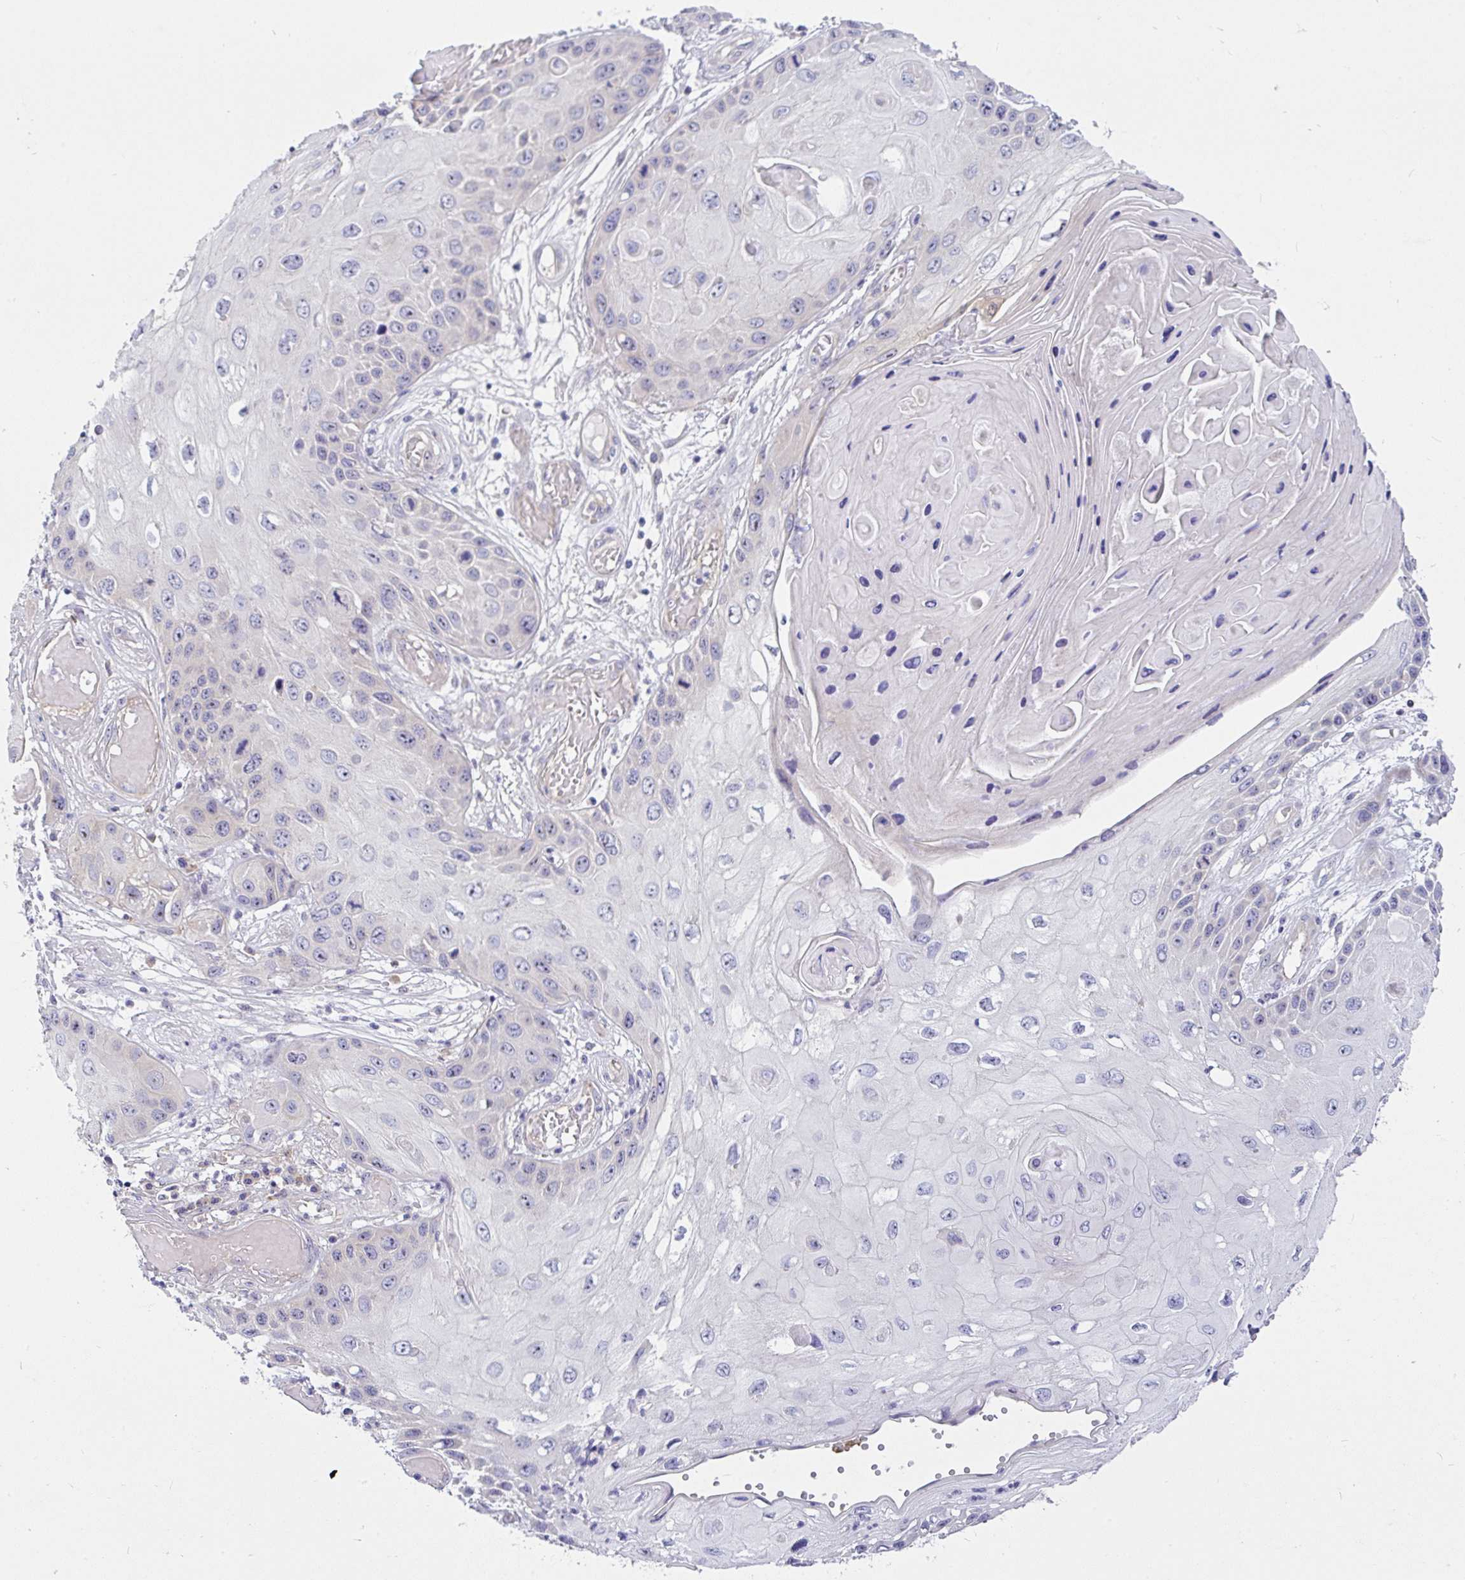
{"staining": {"intensity": "strong", "quantity": "<25%", "location": "cytoplasmic/membranous"}, "tissue": "skin cancer", "cell_type": "Tumor cells", "image_type": "cancer", "snomed": [{"axis": "morphology", "description": "Squamous cell carcinoma, NOS"}, {"axis": "topography", "description": "Skin"}, {"axis": "topography", "description": "Vulva"}], "caption": "Brown immunohistochemical staining in squamous cell carcinoma (skin) reveals strong cytoplasmic/membranous staining in about <25% of tumor cells.", "gene": "LRRC26", "patient": {"sex": "female", "age": 44}}